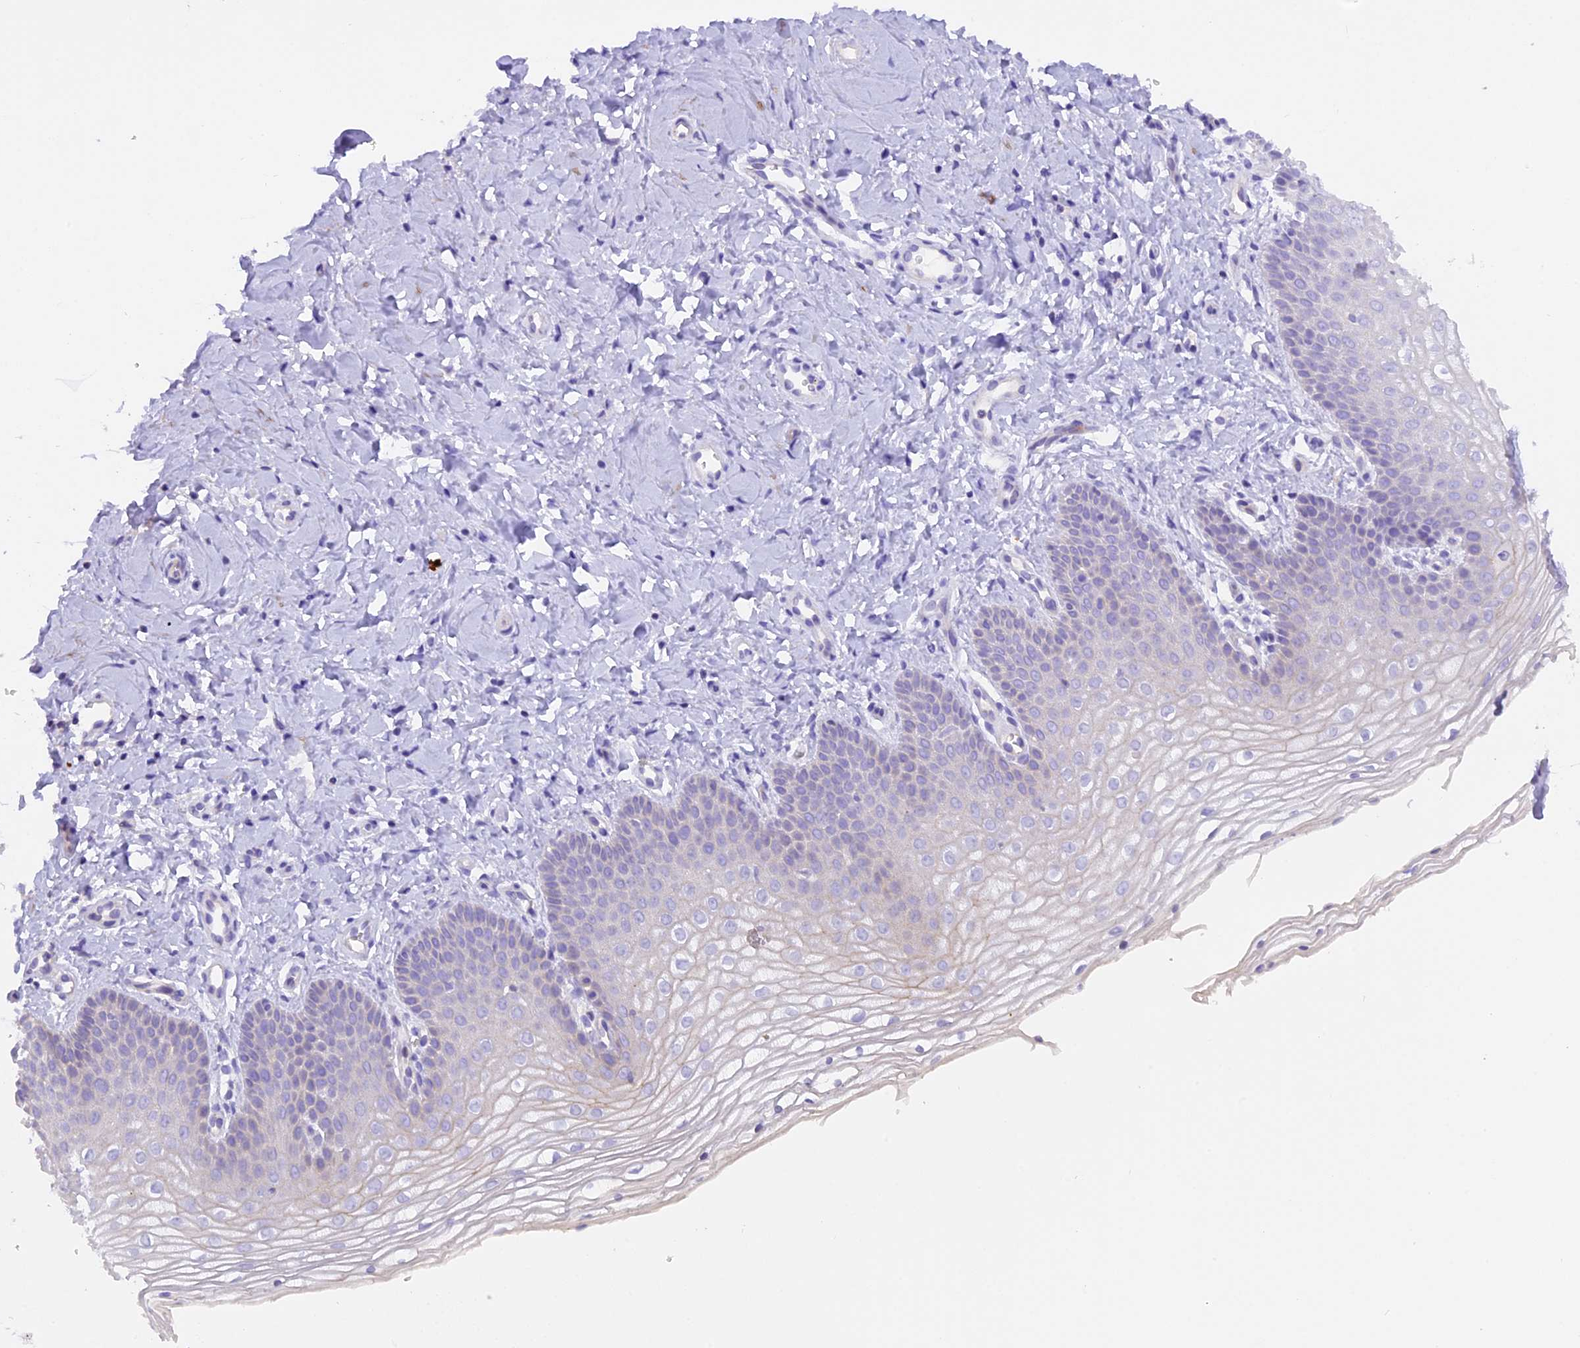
{"staining": {"intensity": "negative", "quantity": "none", "location": "none"}, "tissue": "vagina", "cell_type": "Squamous epithelial cells", "image_type": "normal", "snomed": [{"axis": "morphology", "description": "Normal tissue, NOS"}, {"axis": "topography", "description": "Vagina"}], "caption": "A micrograph of vagina stained for a protein reveals no brown staining in squamous epithelial cells. (DAB (3,3'-diaminobenzidine) immunohistochemistry visualized using brightfield microscopy, high magnification).", "gene": "FAM193A", "patient": {"sex": "female", "age": 68}}